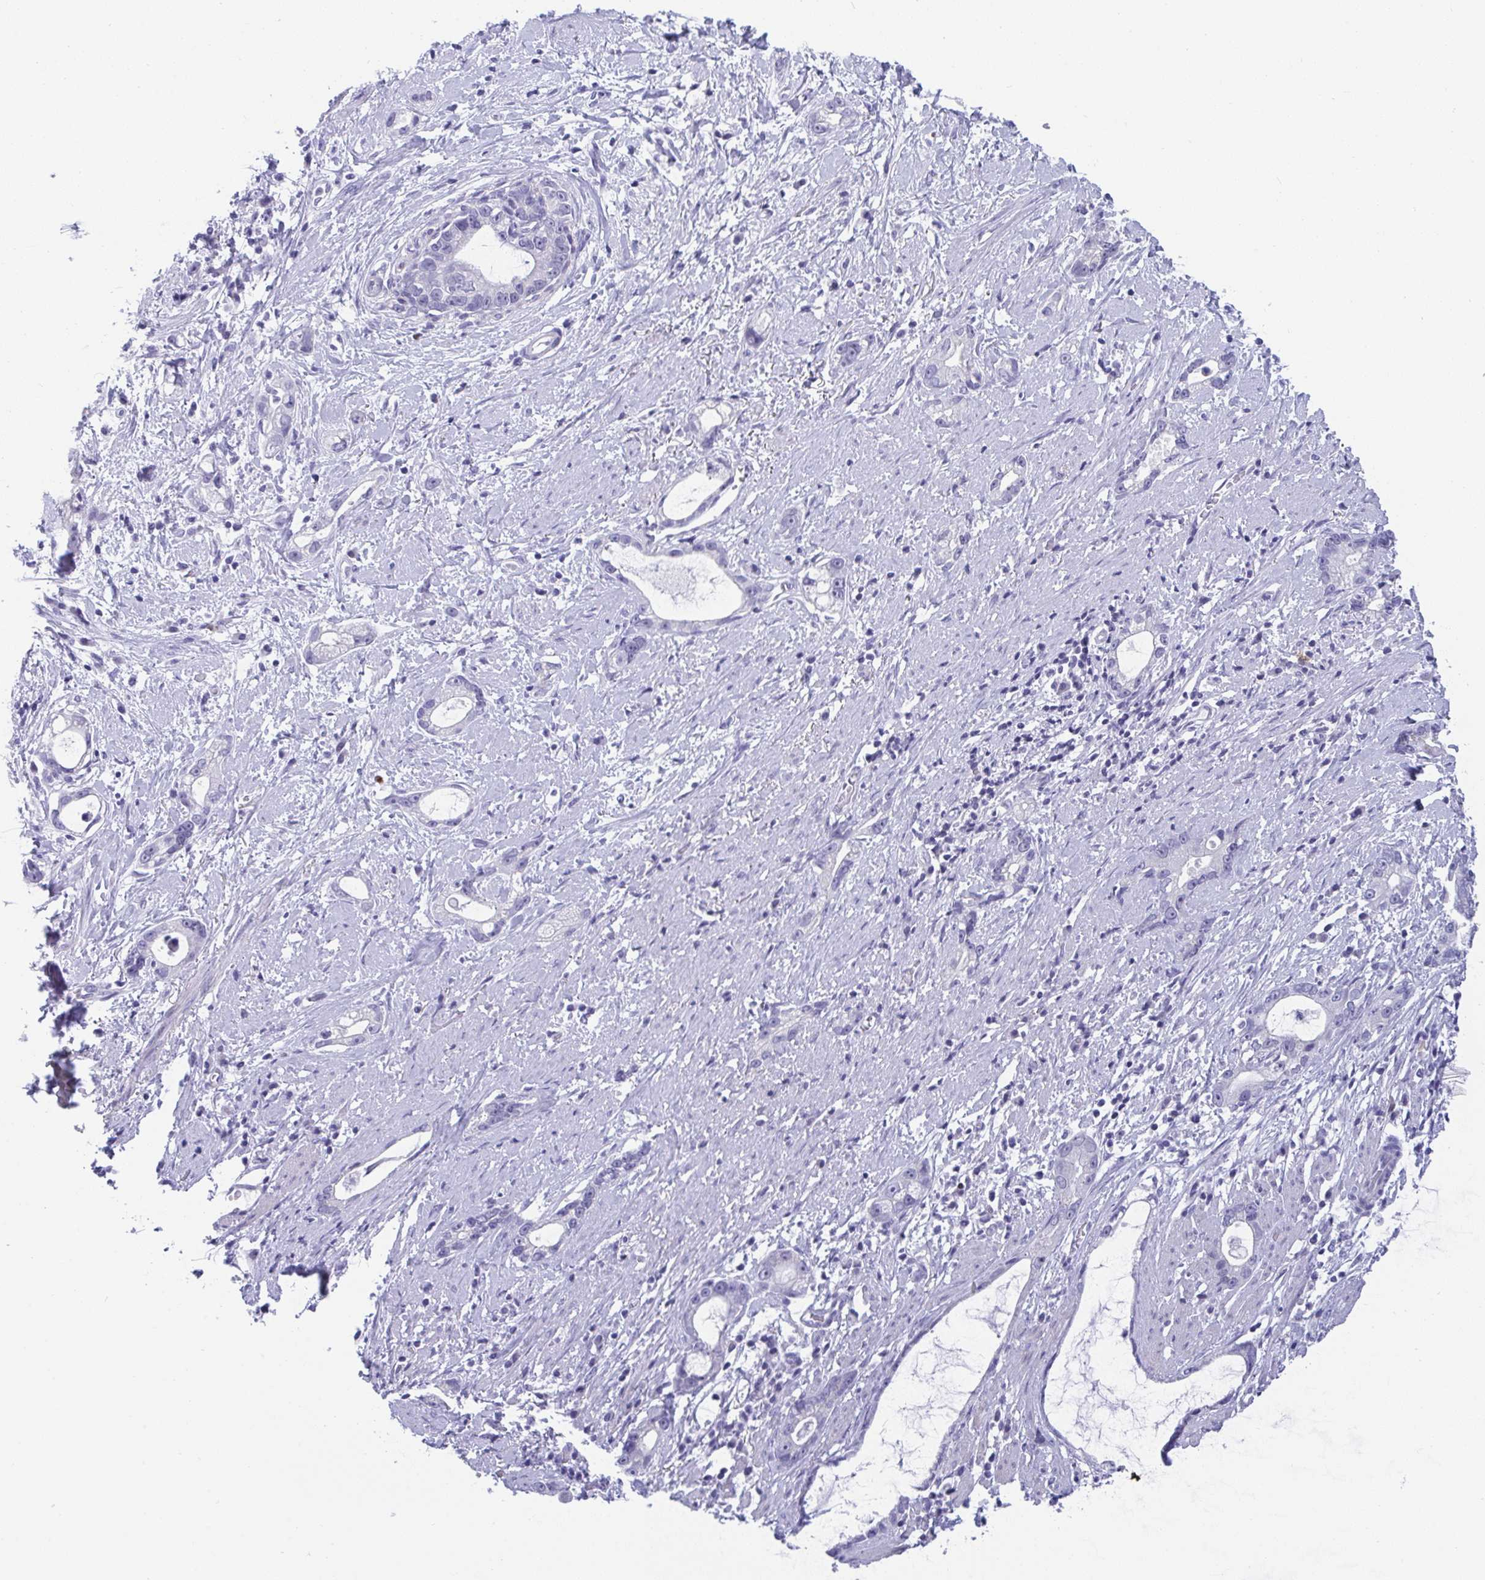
{"staining": {"intensity": "negative", "quantity": "none", "location": "none"}, "tissue": "stomach cancer", "cell_type": "Tumor cells", "image_type": "cancer", "snomed": [{"axis": "morphology", "description": "Adenocarcinoma, NOS"}, {"axis": "topography", "description": "Stomach"}], "caption": "Immunohistochemical staining of human stomach adenocarcinoma demonstrates no significant positivity in tumor cells.", "gene": "BMAL2", "patient": {"sex": "male", "age": 55}}